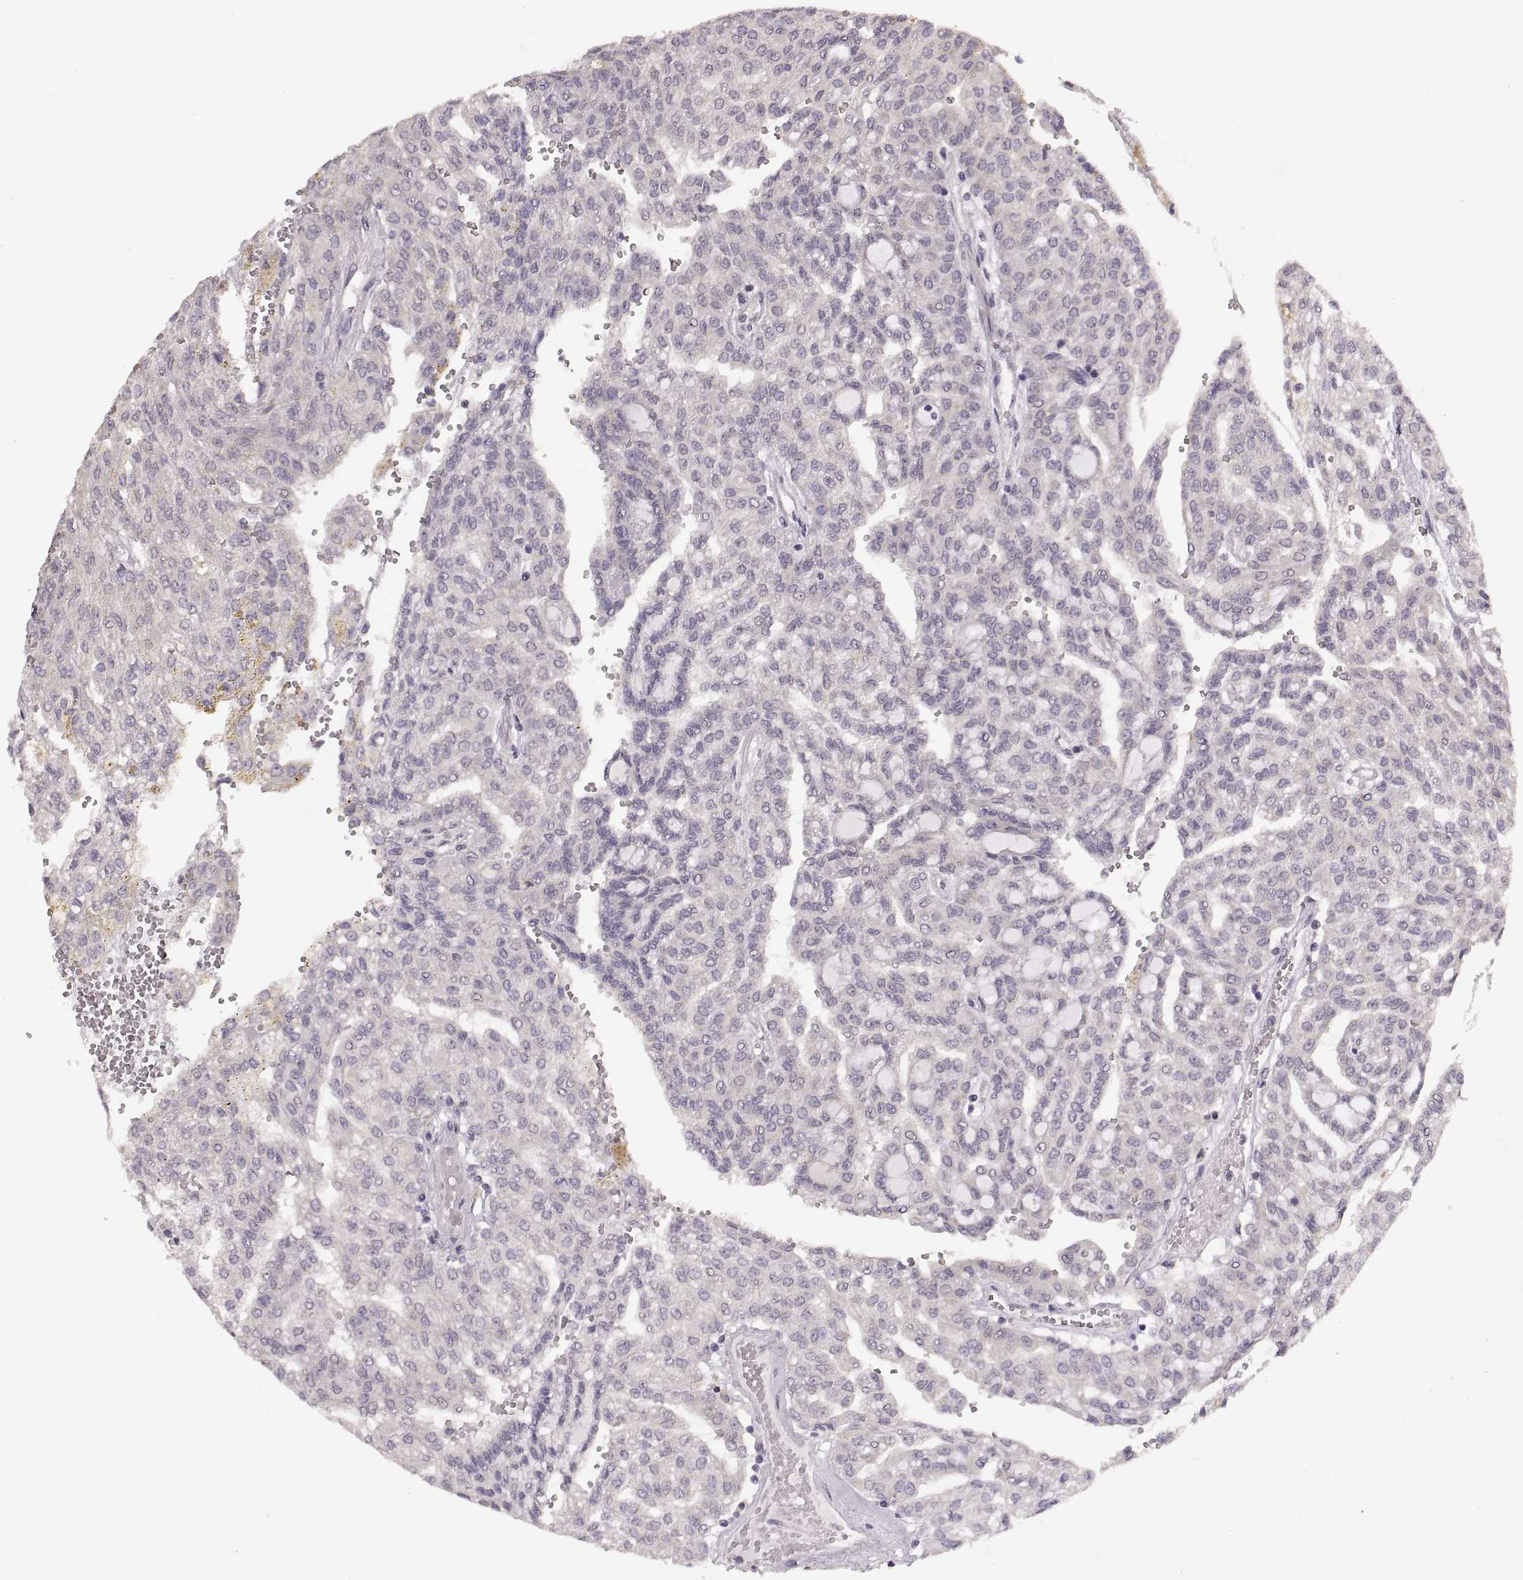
{"staining": {"intensity": "negative", "quantity": "none", "location": "none"}, "tissue": "renal cancer", "cell_type": "Tumor cells", "image_type": "cancer", "snomed": [{"axis": "morphology", "description": "Adenocarcinoma, NOS"}, {"axis": "topography", "description": "Kidney"}], "caption": "Immunohistochemical staining of human renal cancer (adenocarcinoma) shows no significant positivity in tumor cells.", "gene": "HMGCR", "patient": {"sex": "male", "age": 63}}